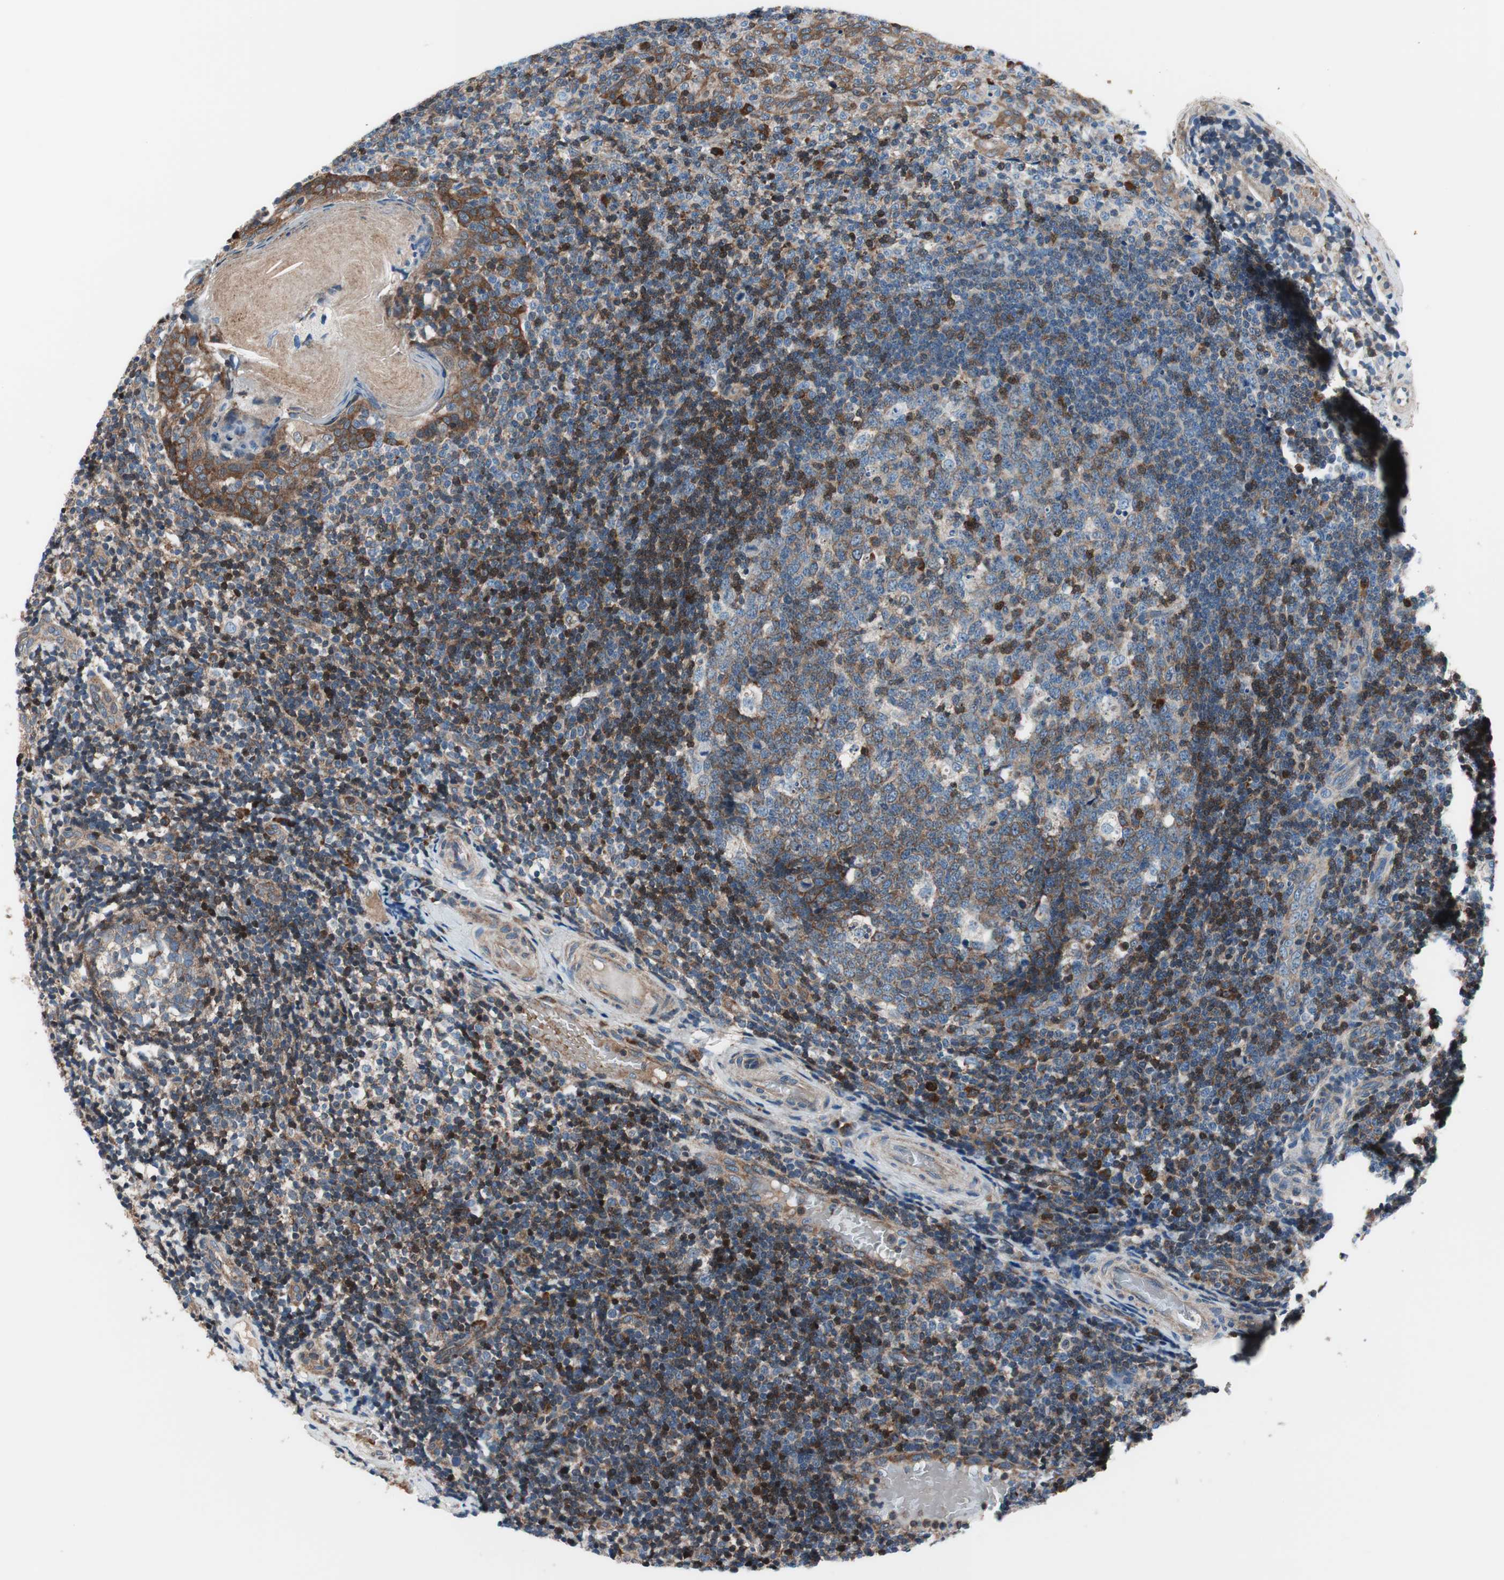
{"staining": {"intensity": "strong", "quantity": "<25%", "location": "cytoplasmic/membranous,nuclear"}, "tissue": "tonsil", "cell_type": "Germinal center cells", "image_type": "normal", "snomed": [{"axis": "morphology", "description": "Normal tissue, NOS"}, {"axis": "topography", "description": "Tonsil"}], "caption": "Protein staining of unremarkable tonsil displays strong cytoplasmic/membranous,nuclear positivity in approximately <25% of germinal center cells.", "gene": "PRDX2", "patient": {"sex": "female", "age": 19}}